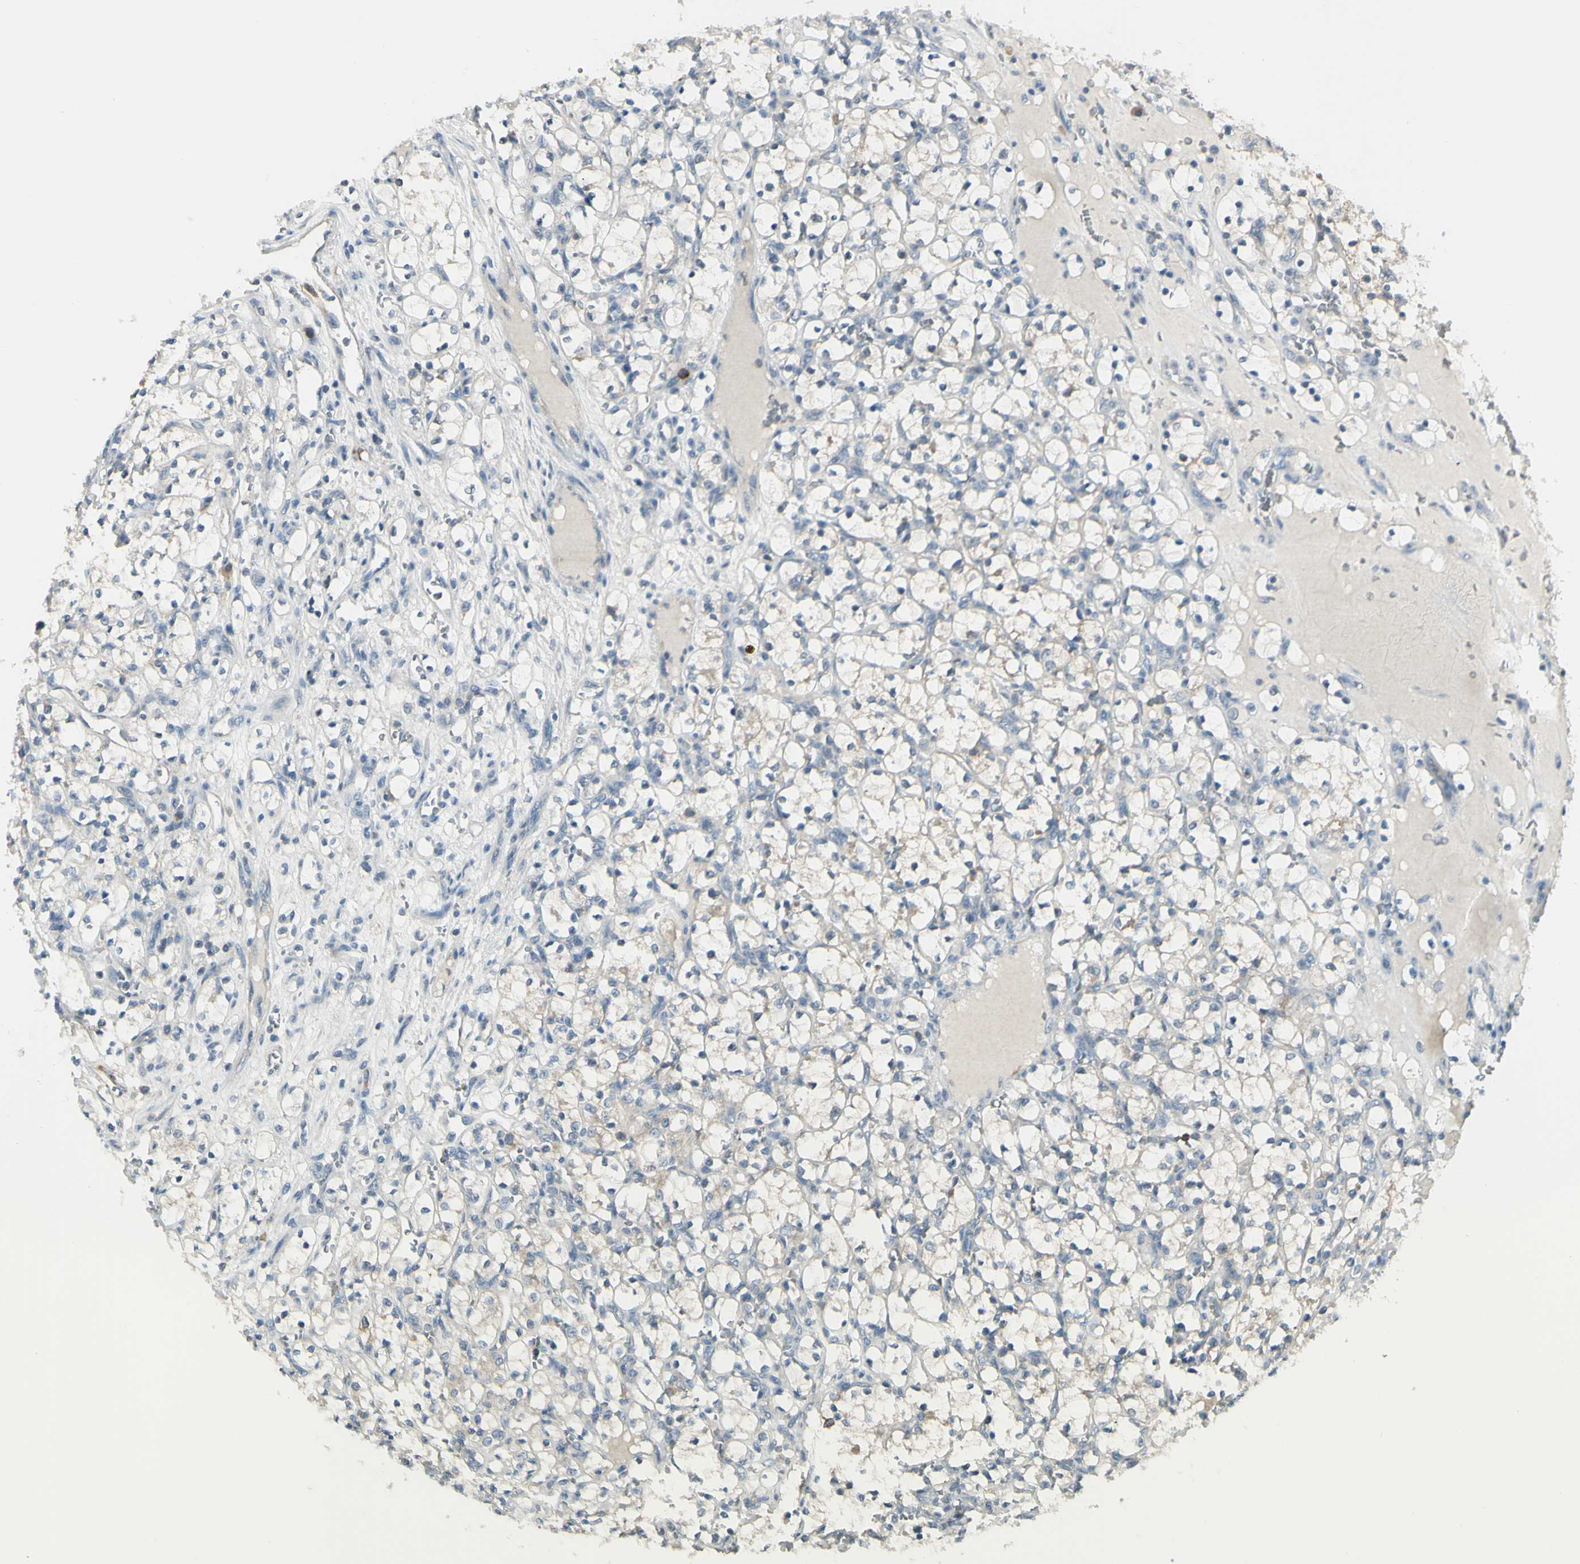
{"staining": {"intensity": "negative", "quantity": "none", "location": "none"}, "tissue": "renal cancer", "cell_type": "Tumor cells", "image_type": "cancer", "snomed": [{"axis": "morphology", "description": "Adenocarcinoma, NOS"}, {"axis": "topography", "description": "Kidney"}], "caption": "Image shows no protein staining in tumor cells of renal adenocarcinoma tissue. (Immunohistochemistry, brightfield microscopy, high magnification).", "gene": "CCNB2", "patient": {"sex": "female", "age": 69}}